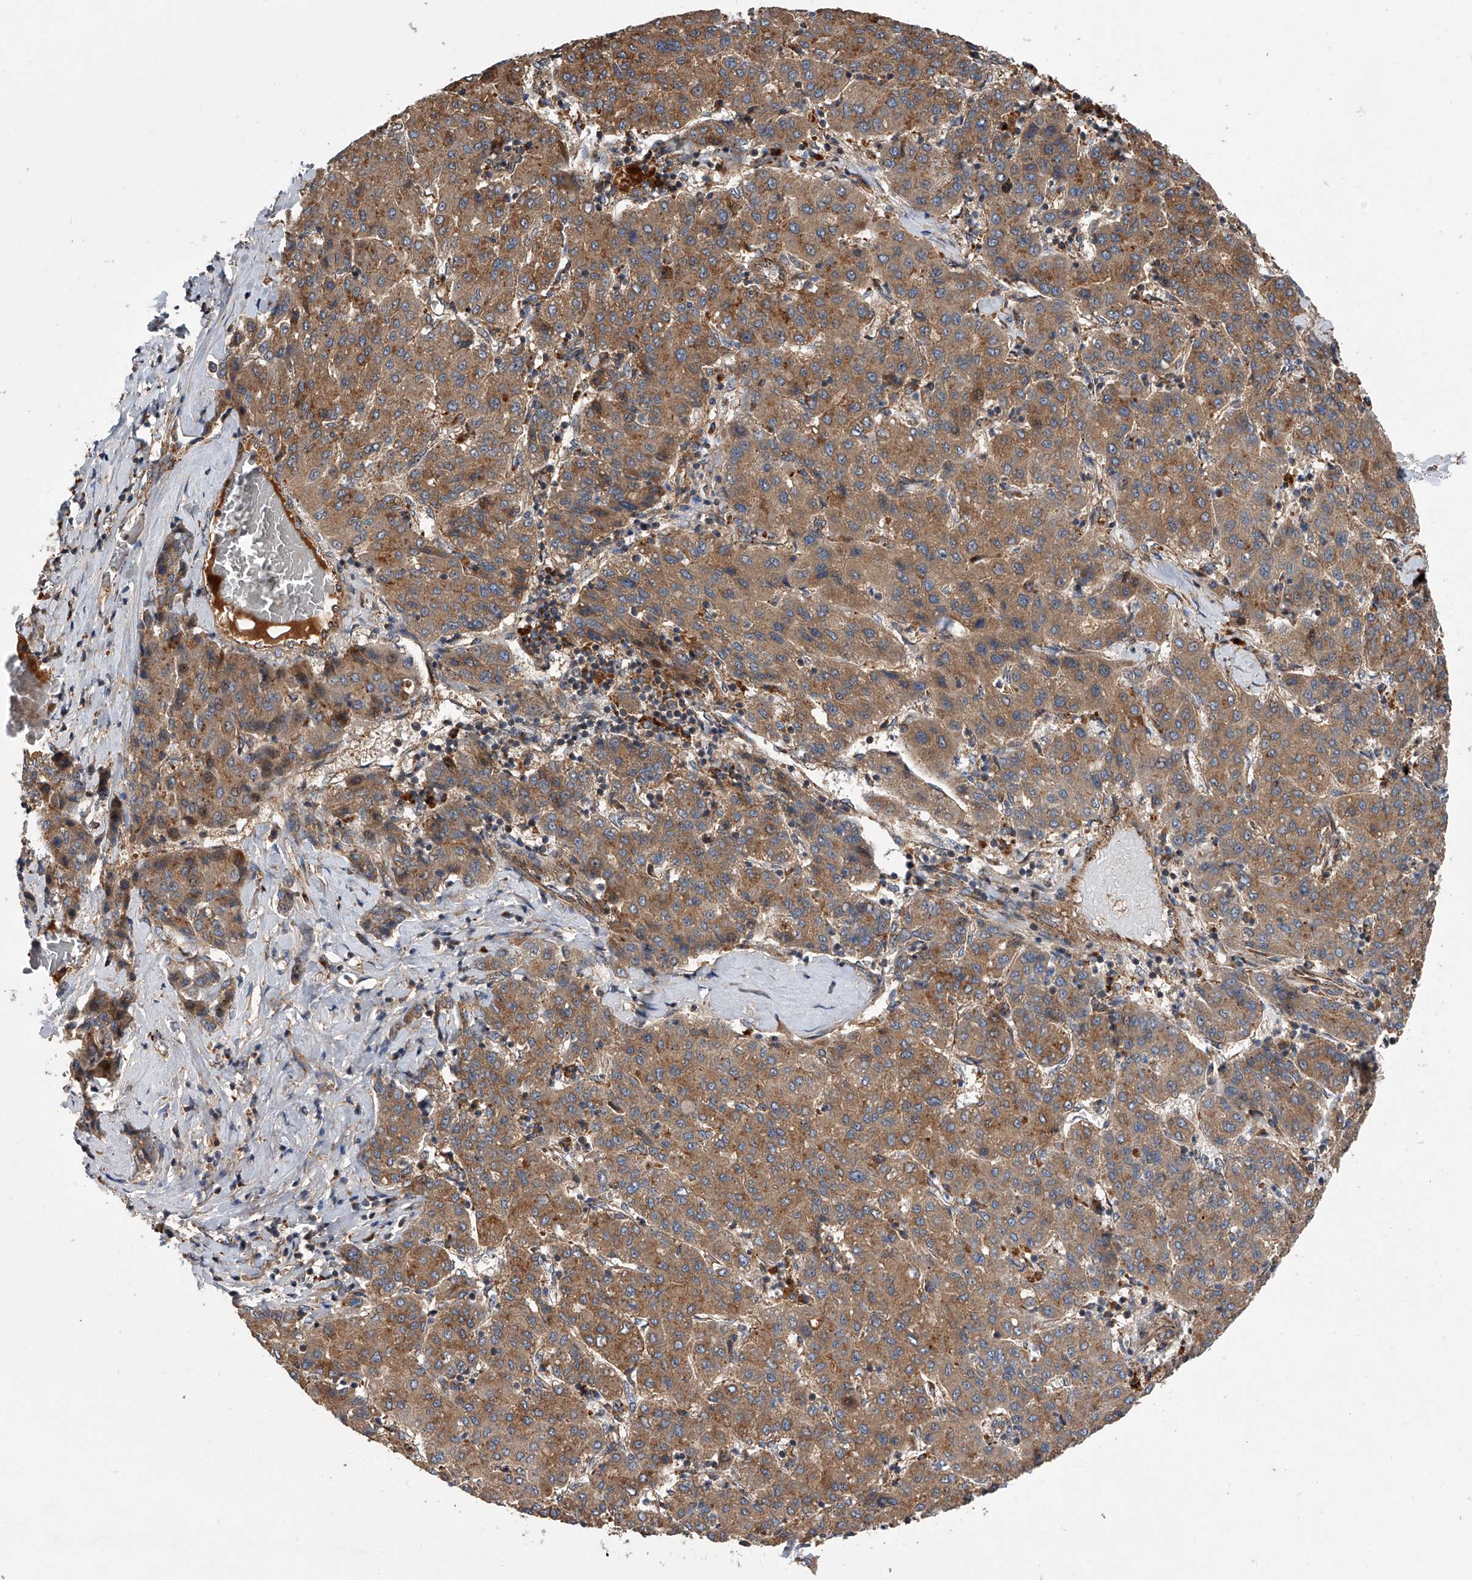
{"staining": {"intensity": "moderate", "quantity": ">75%", "location": "cytoplasmic/membranous"}, "tissue": "liver cancer", "cell_type": "Tumor cells", "image_type": "cancer", "snomed": [{"axis": "morphology", "description": "Carcinoma, Hepatocellular, NOS"}, {"axis": "topography", "description": "Liver"}], "caption": "Immunohistochemistry histopathology image of neoplastic tissue: human liver cancer (hepatocellular carcinoma) stained using immunohistochemistry displays medium levels of moderate protein expression localized specifically in the cytoplasmic/membranous of tumor cells, appearing as a cytoplasmic/membranous brown color.", "gene": "USP47", "patient": {"sex": "male", "age": 65}}